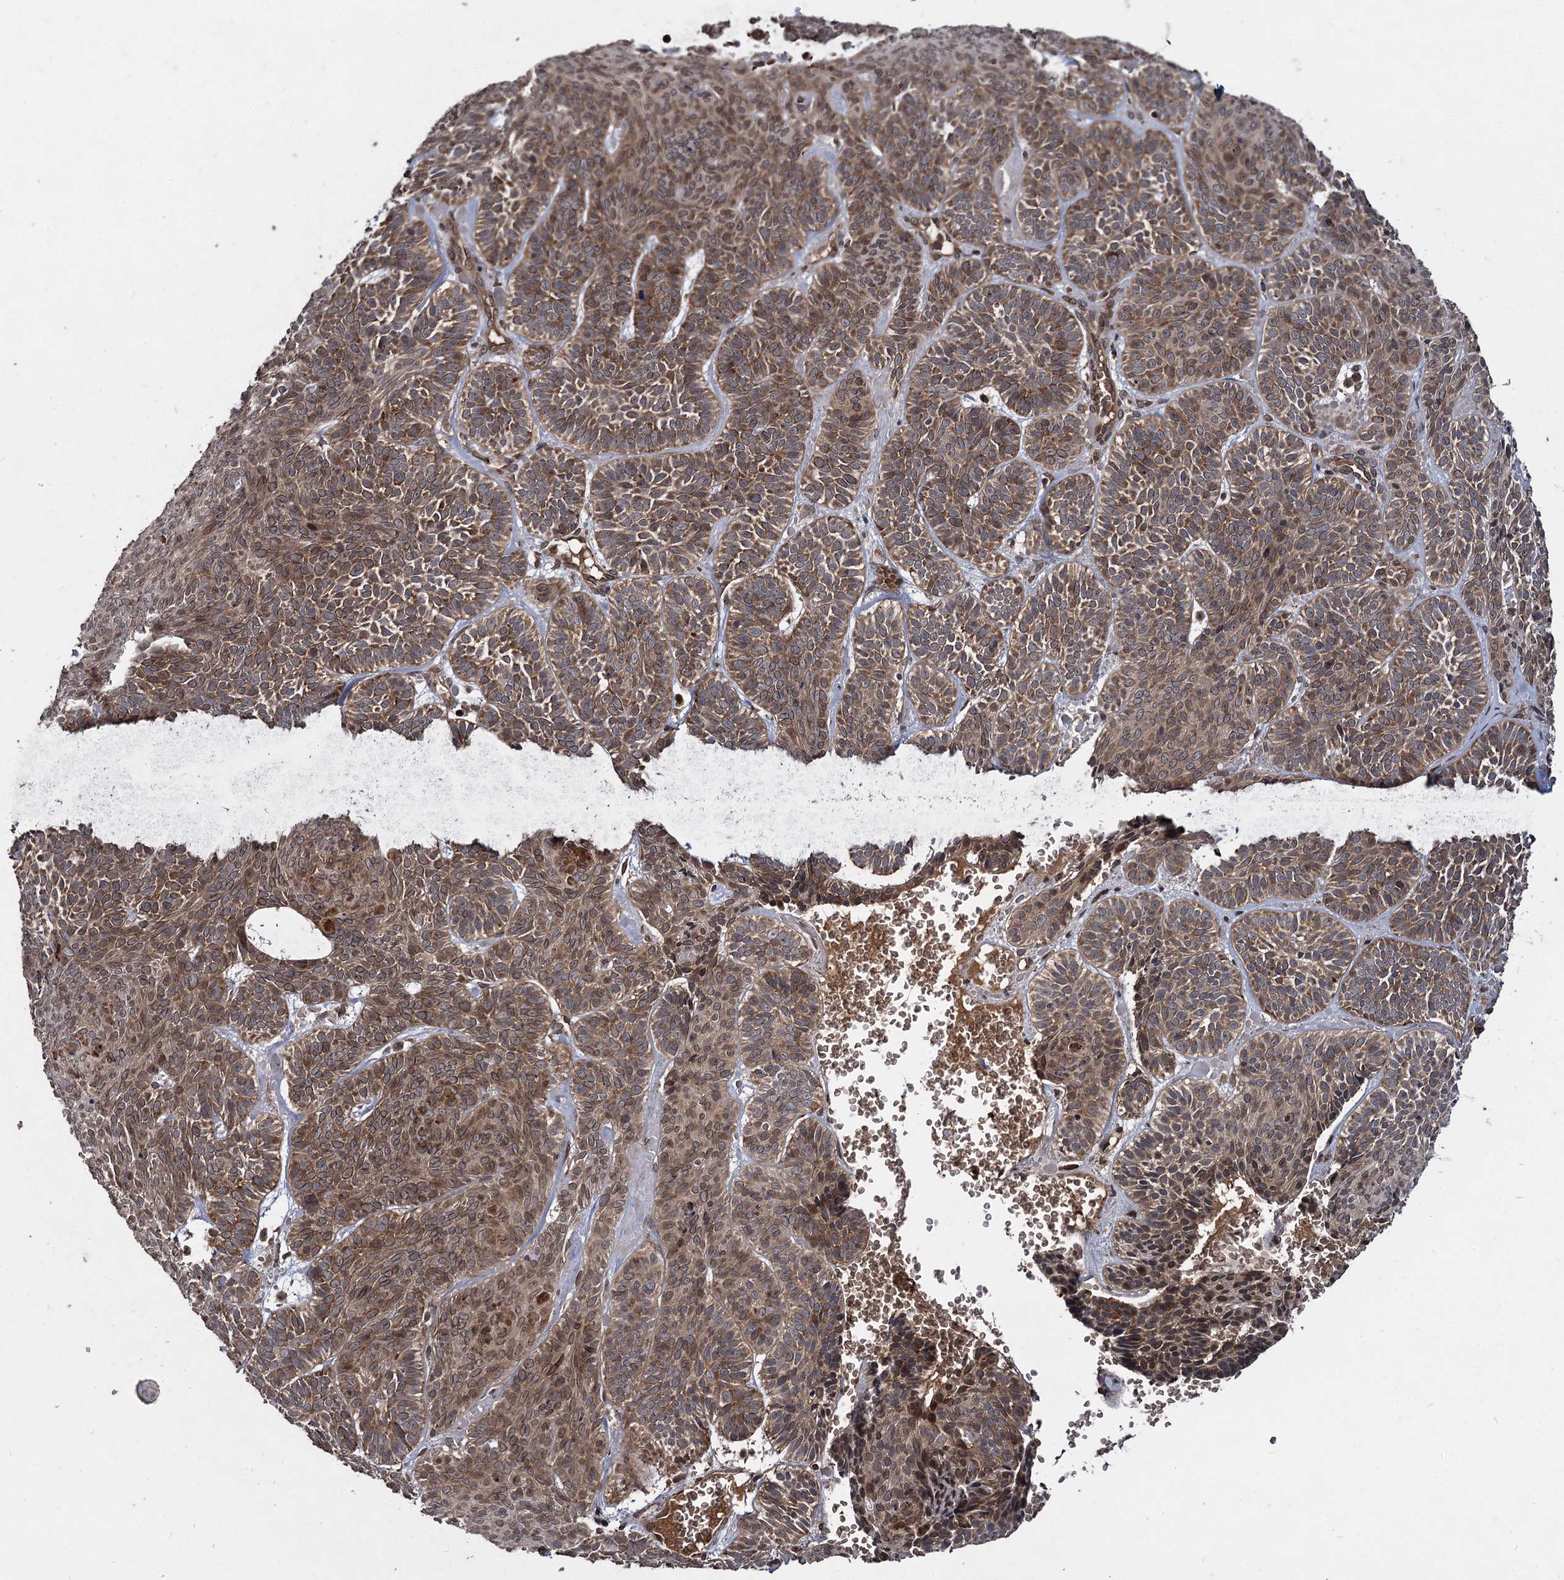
{"staining": {"intensity": "moderate", "quantity": ">75%", "location": "cytoplasmic/membranous"}, "tissue": "skin cancer", "cell_type": "Tumor cells", "image_type": "cancer", "snomed": [{"axis": "morphology", "description": "Basal cell carcinoma"}, {"axis": "topography", "description": "Skin"}], "caption": "Immunohistochemistry (IHC) (DAB (3,3'-diaminobenzidine)) staining of skin basal cell carcinoma reveals moderate cytoplasmic/membranous protein staining in about >75% of tumor cells.", "gene": "DCP1B", "patient": {"sex": "male", "age": 85}}